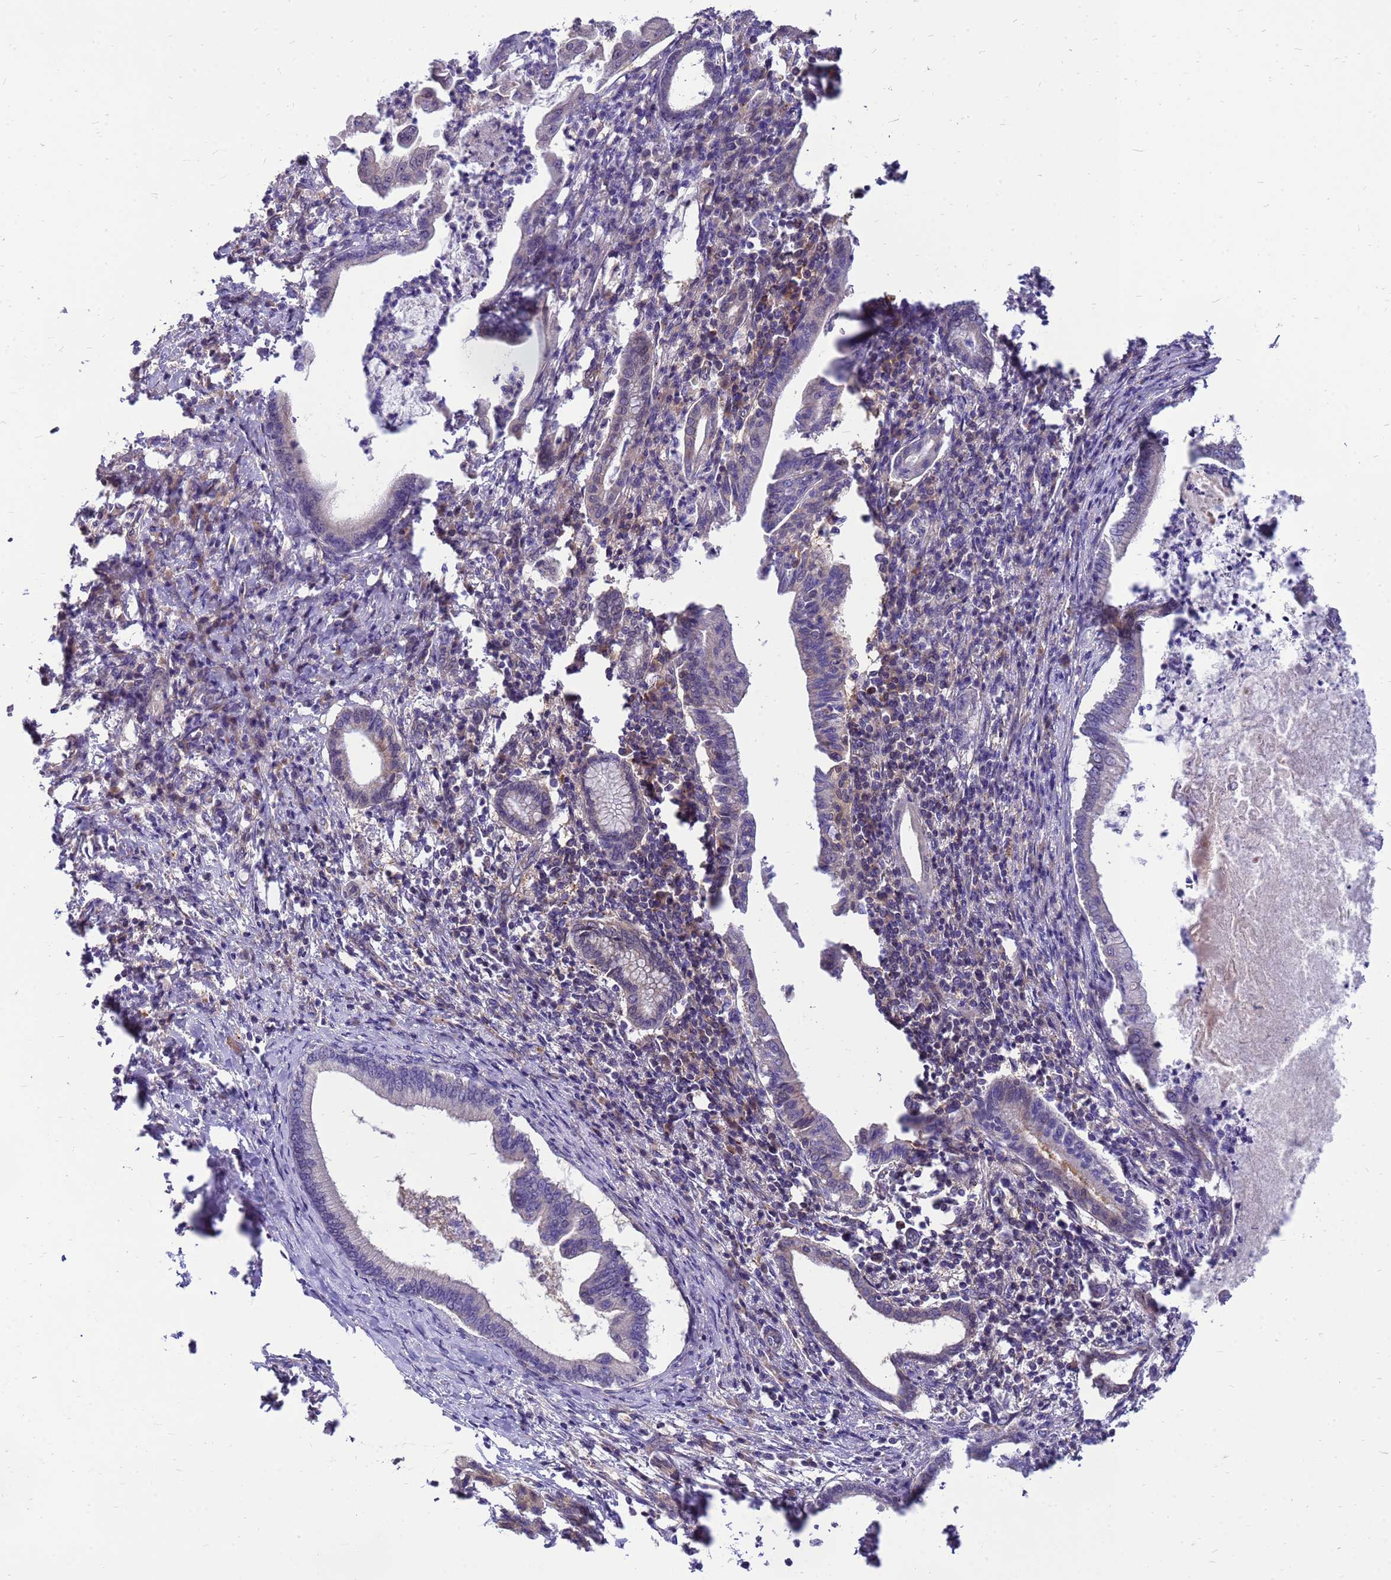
{"staining": {"intensity": "negative", "quantity": "none", "location": "none"}, "tissue": "pancreatic cancer", "cell_type": "Tumor cells", "image_type": "cancer", "snomed": [{"axis": "morphology", "description": "Adenocarcinoma, NOS"}, {"axis": "topography", "description": "Pancreas"}], "caption": "Pancreatic cancer (adenocarcinoma) was stained to show a protein in brown. There is no significant expression in tumor cells.", "gene": "ENOPH1", "patient": {"sex": "female", "age": 55}}